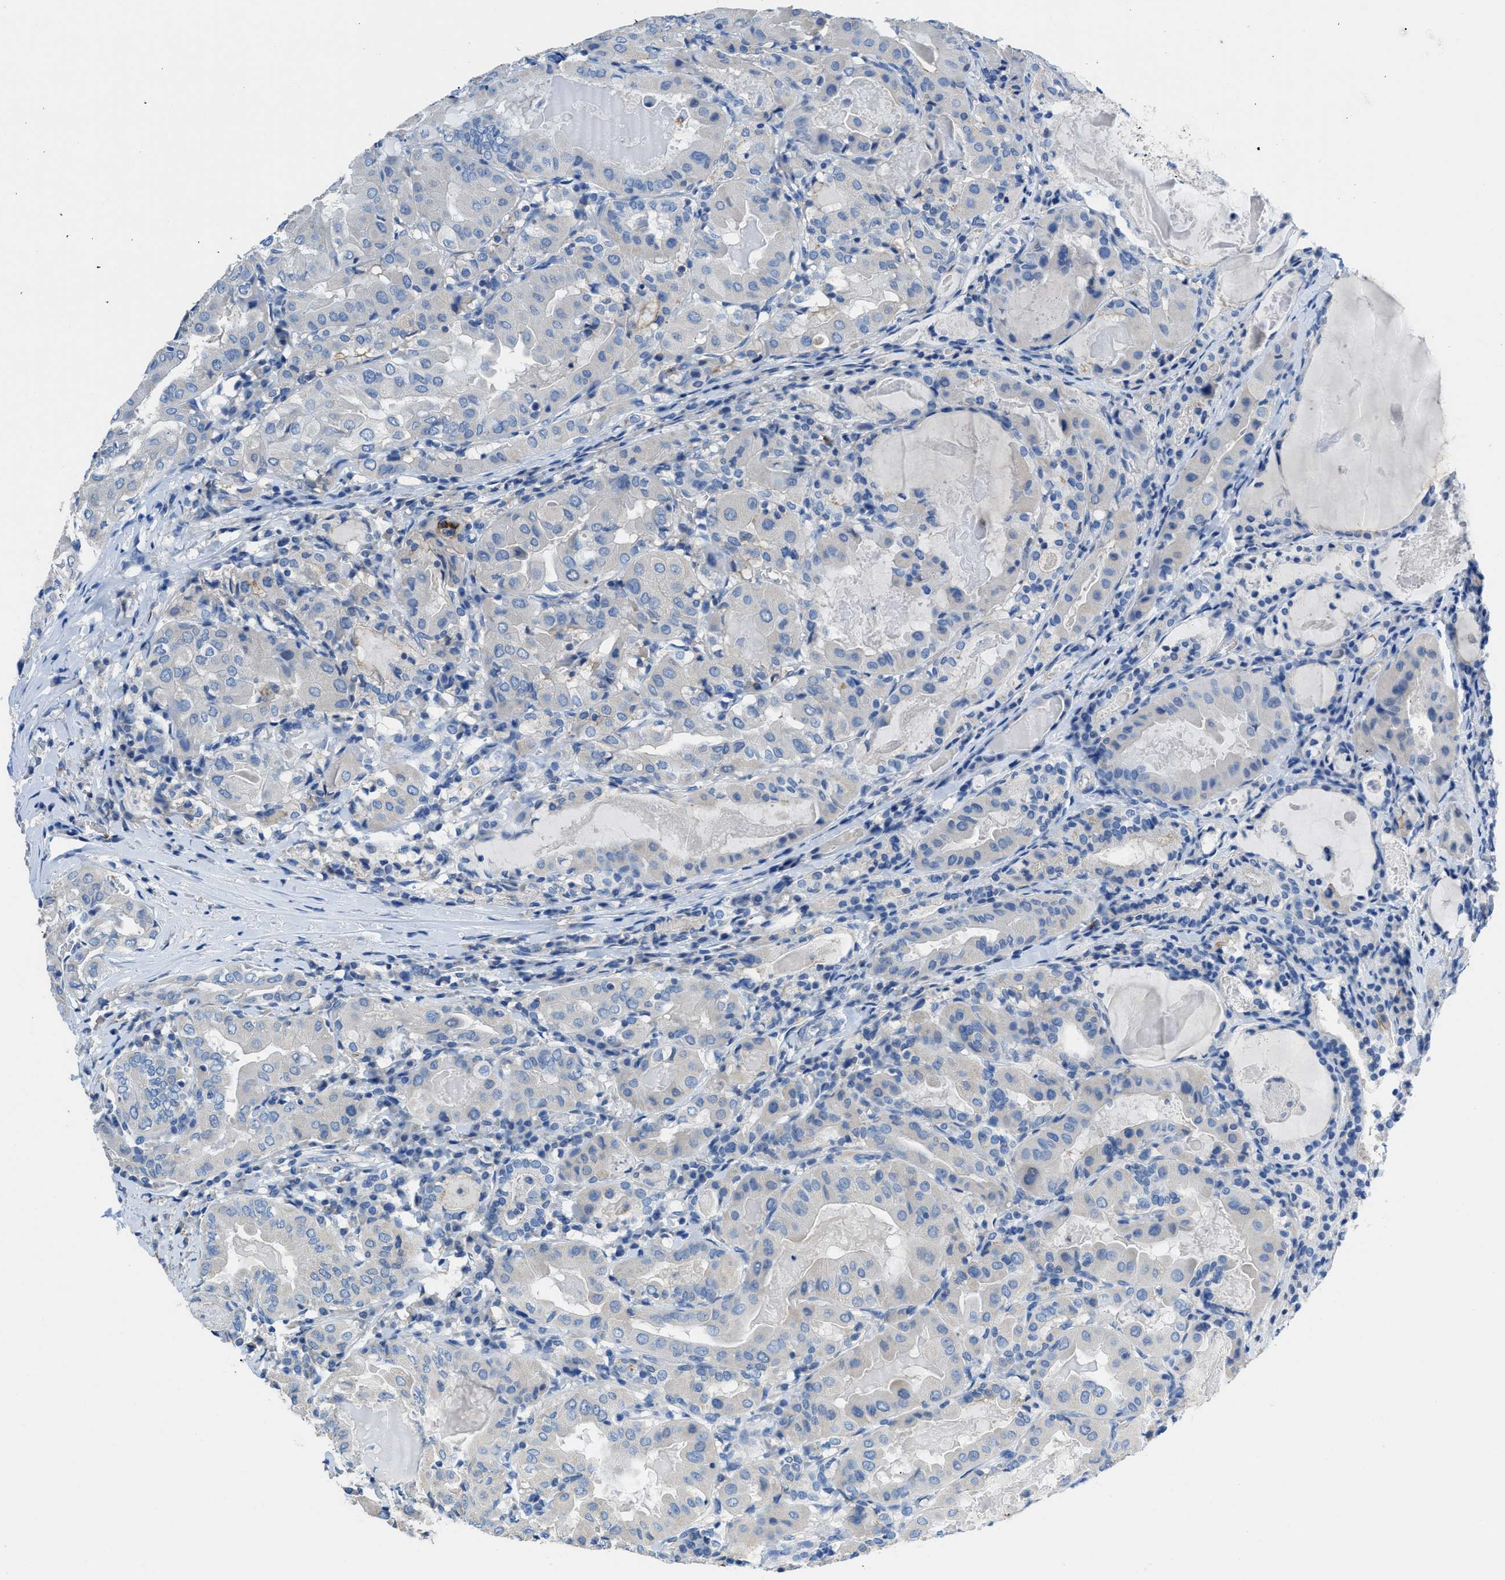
{"staining": {"intensity": "negative", "quantity": "none", "location": "none"}, "tissue": "thyroid cancer", "cell_type": "Tumor cells", "image_type": "cancer", "snomed": [{"axis": "morphology", "description": "Papillary adenocarcinoma, NOS"}, {"axis": "topography", "description": "Thyroid gland"}], "caption": "Immunohistochemistry (IHC) histopathology image of neoplastic tissue: thyroid papillary adenocarcinoma stained with DAB reveals no significant protein staining in tumor cells. (Immunohistochemistry (IHC), brightfield microscopy, high magnification).", "gene": "NEB", "patient": {"sex": "female", "age": 42}}